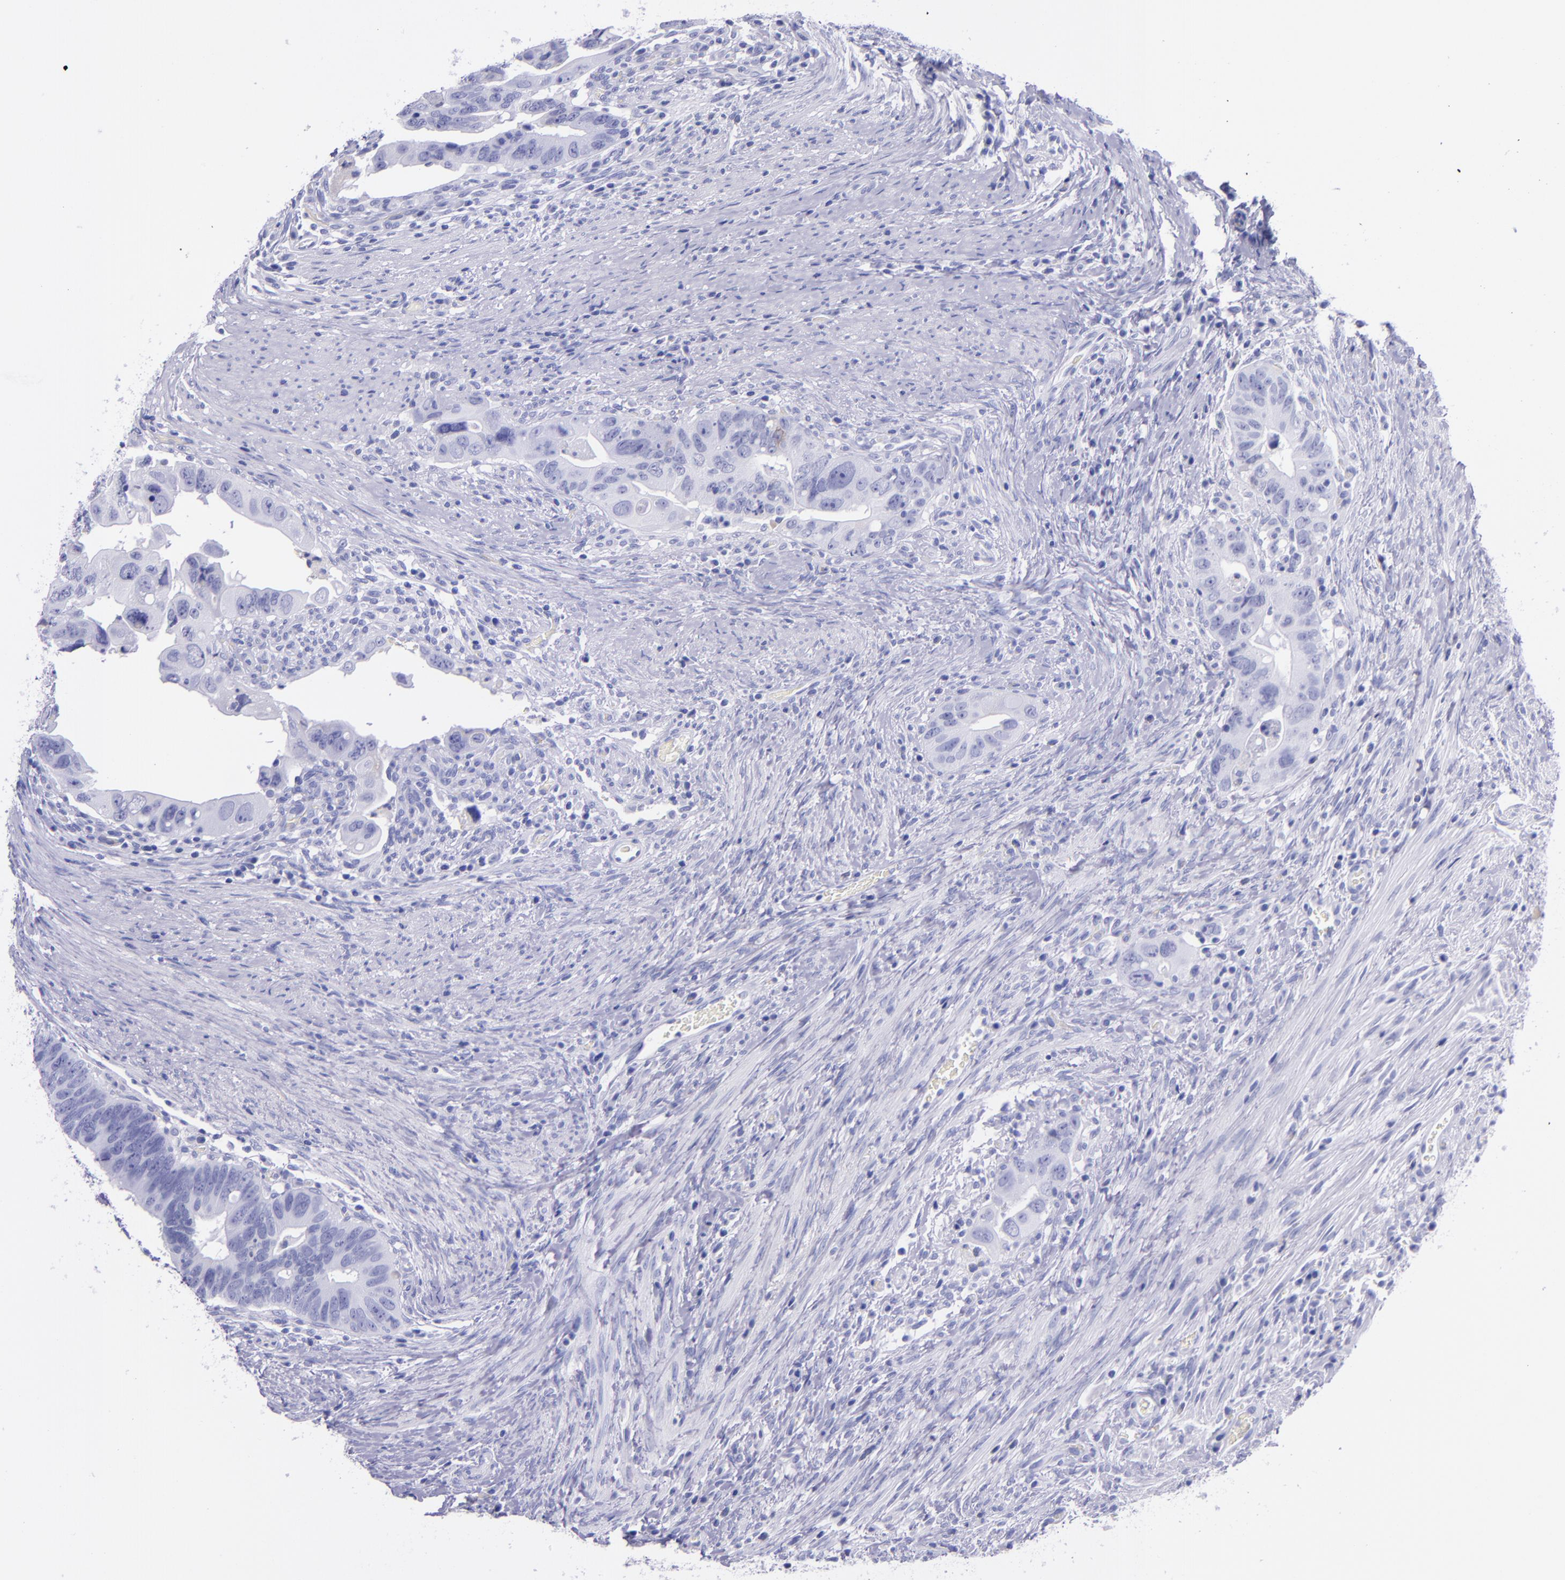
{"staining": {"intensity": "negative", "quantity": "none", "location": "none"}, "tissue": "colorectal cancer", "cell_type": "Tumor cells", "image_type": "cancer", "snomed": [{"axis": "morphology", "description": "Adenocarcinoma, NOS"}, {"axis": "topography", "description": "Rectum"}], "caption": "Tumor cells are negative for brown protein staining in colorectal cancer (adenocarcinoma).", "gene": "SLPI", "patient": {"sex": "male", "age": 53}}